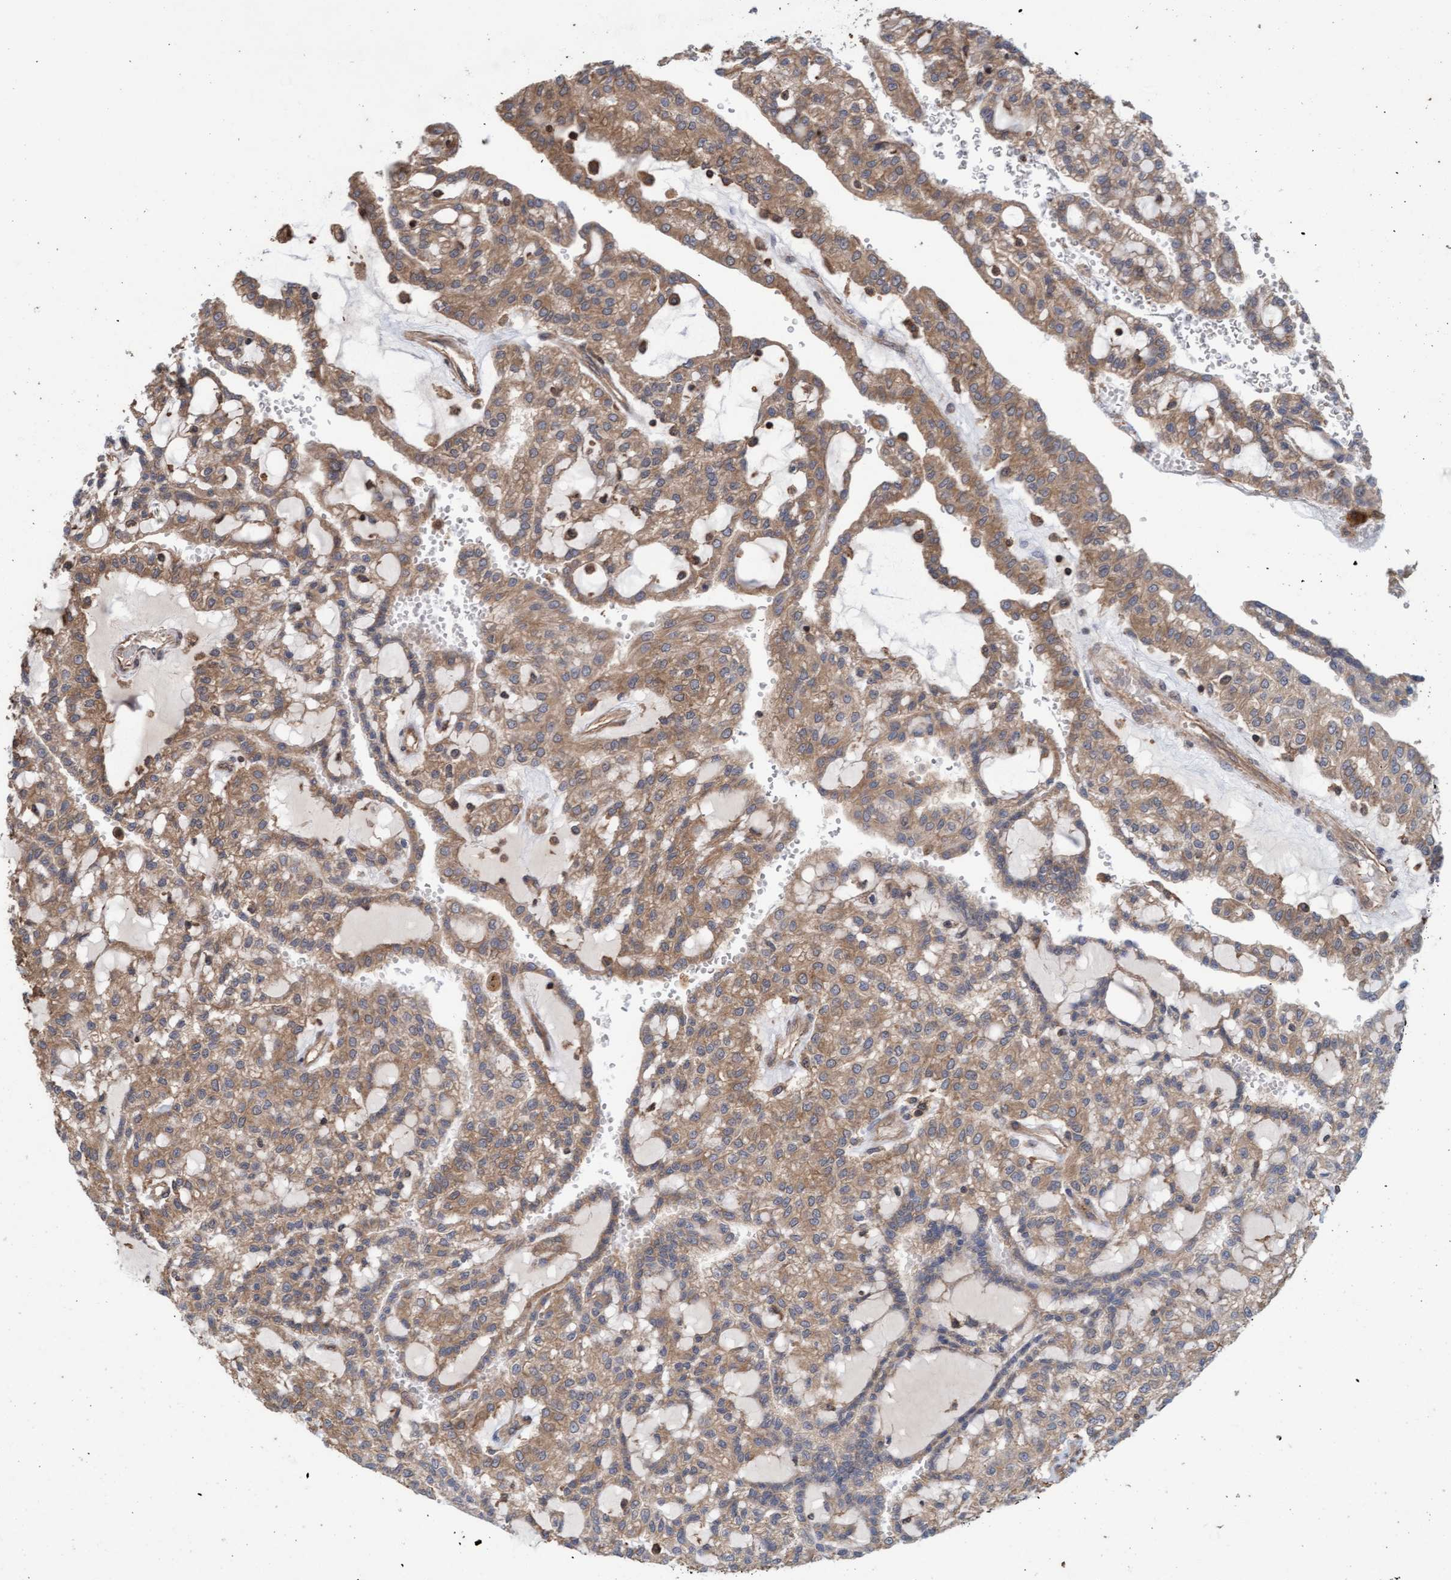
{"staining": {"intensity": "moderate", "quantity": ">75%", "location": "cytoplasmic/membranous"}, "tissue": "renal cancer", "cell_type": "Tumor cells", "image_type": "cancer", "snomed": [{"axis": "morphology", "description": "Adenocarcinoma, NOS"}, {"axis": "topography", "description": "Kidney"}], "caption": "This image exhibits immunohistochemistry (IHC) staining of renal cancer, with medium moderate cytoplasmic/membranous positivity in about >75% of tumor cells.", "gene": "FXR2", "patient": {"sex": "male", "age": 63}}